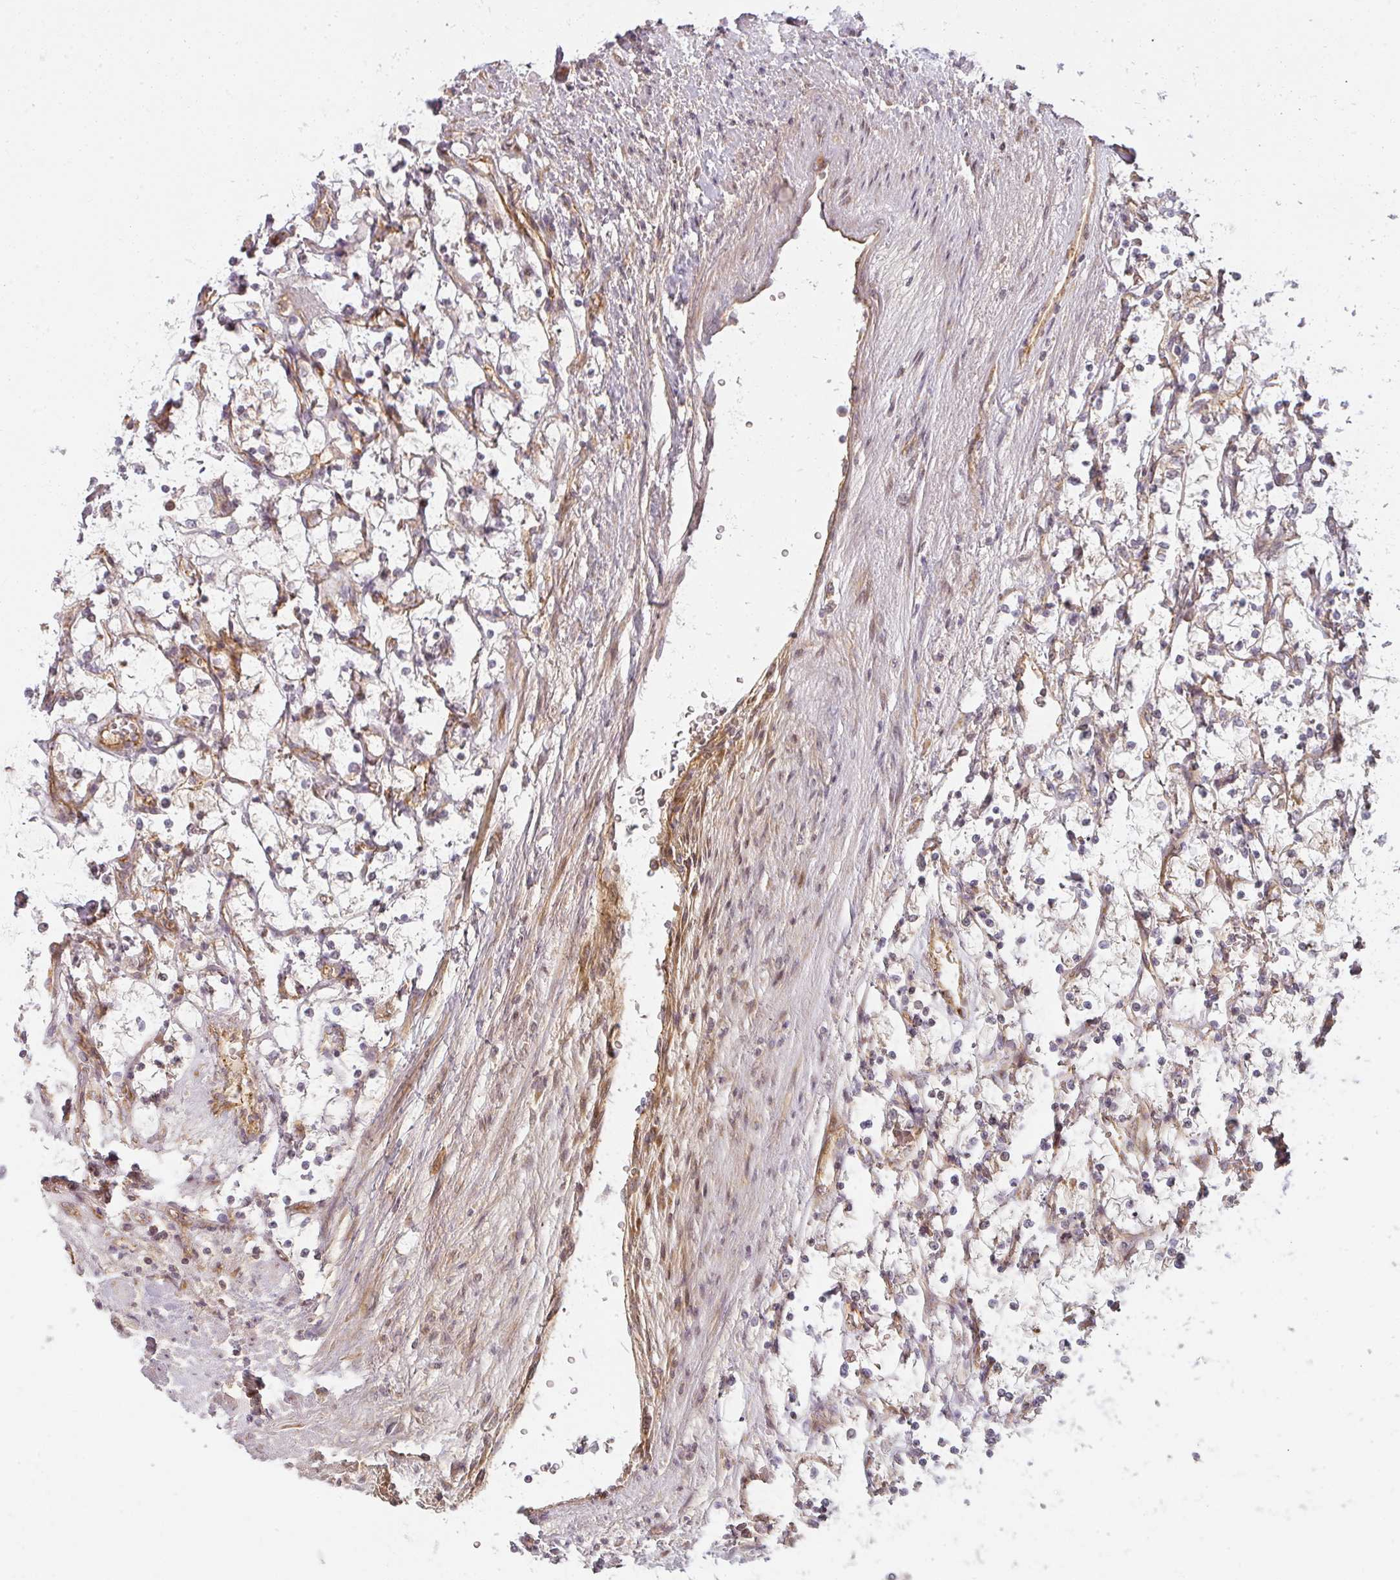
{"staining": {"intensity": "weak", "quantity": "<25%", "location": "cytoplasmic/membranous"}, "tissue": "renal cancer", "cell_type": "Tumor cells", "image_type": "cancer", "snomed": [{"axis": "morphology", "description": "Adenocarcinoma, NOS"}, {"axis": "topography", "description": "Kidney"}], "caption": "Immunohistochemical staining of human renal cancer (adenocarcinoma) displays no significant staining in tumor cells.", "gene": "CNOT1", "patient": {"sex": "female", "age": 69}}